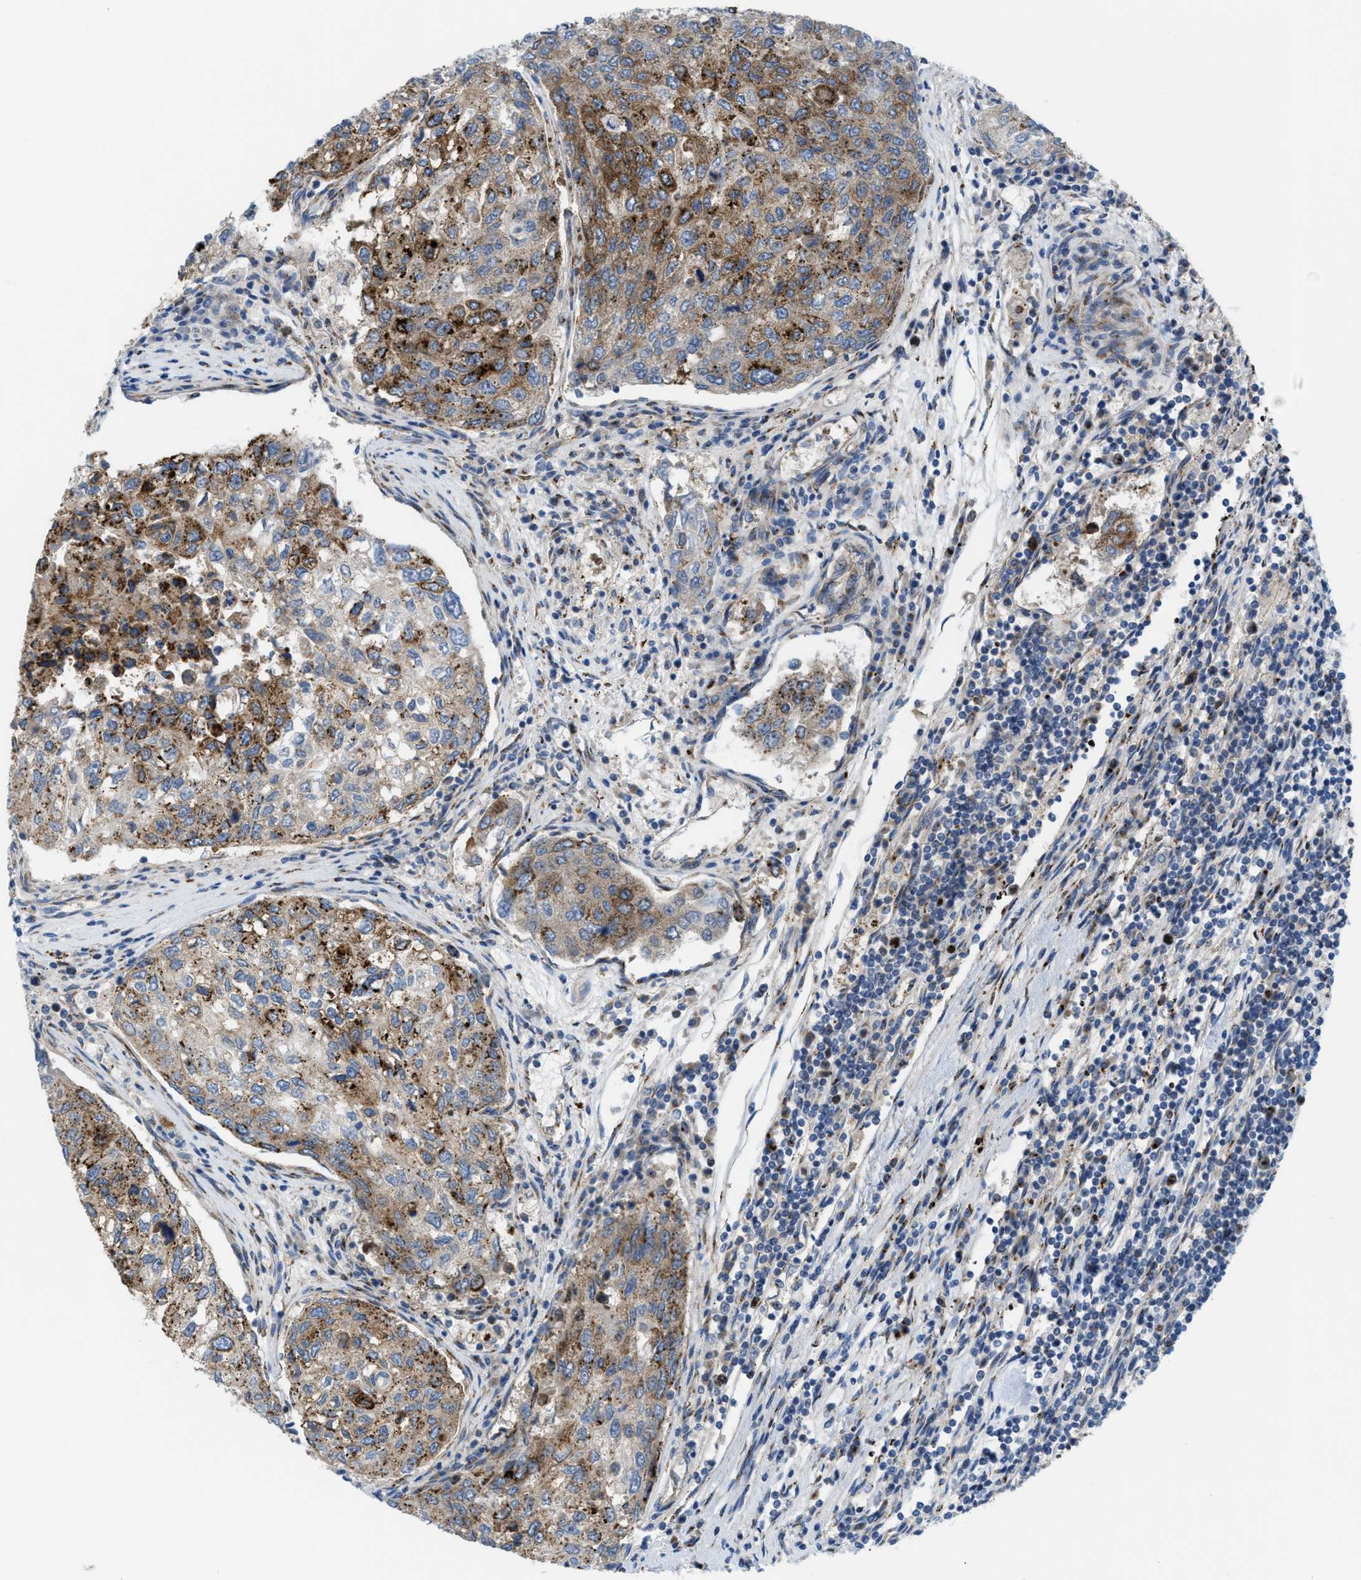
{"staining": {"intensity": "moderate", "quantity": "25%-75%", "location": "cytoplasmic/membranous"}, "tissue": "urothelial cancer", "cell_type": "Tumor cells", "image_type": "cancer", "snomed": [{"axis": "morphology", "description": "Urothelial carcinoma, High grade"}, {"axis": "topography", "description": "Lymph node"}, {"axis": "topography", "description": "Urinary bladder"}], "caption": "This micrograph reveals IHC staining of human urothelial cancer, with medium moderate cytoplasmic/membranous positivity in about 25%-75% of tumor cells.", "gene": "SLC38A10", "patient": {"sex": "male", "age": 51}}